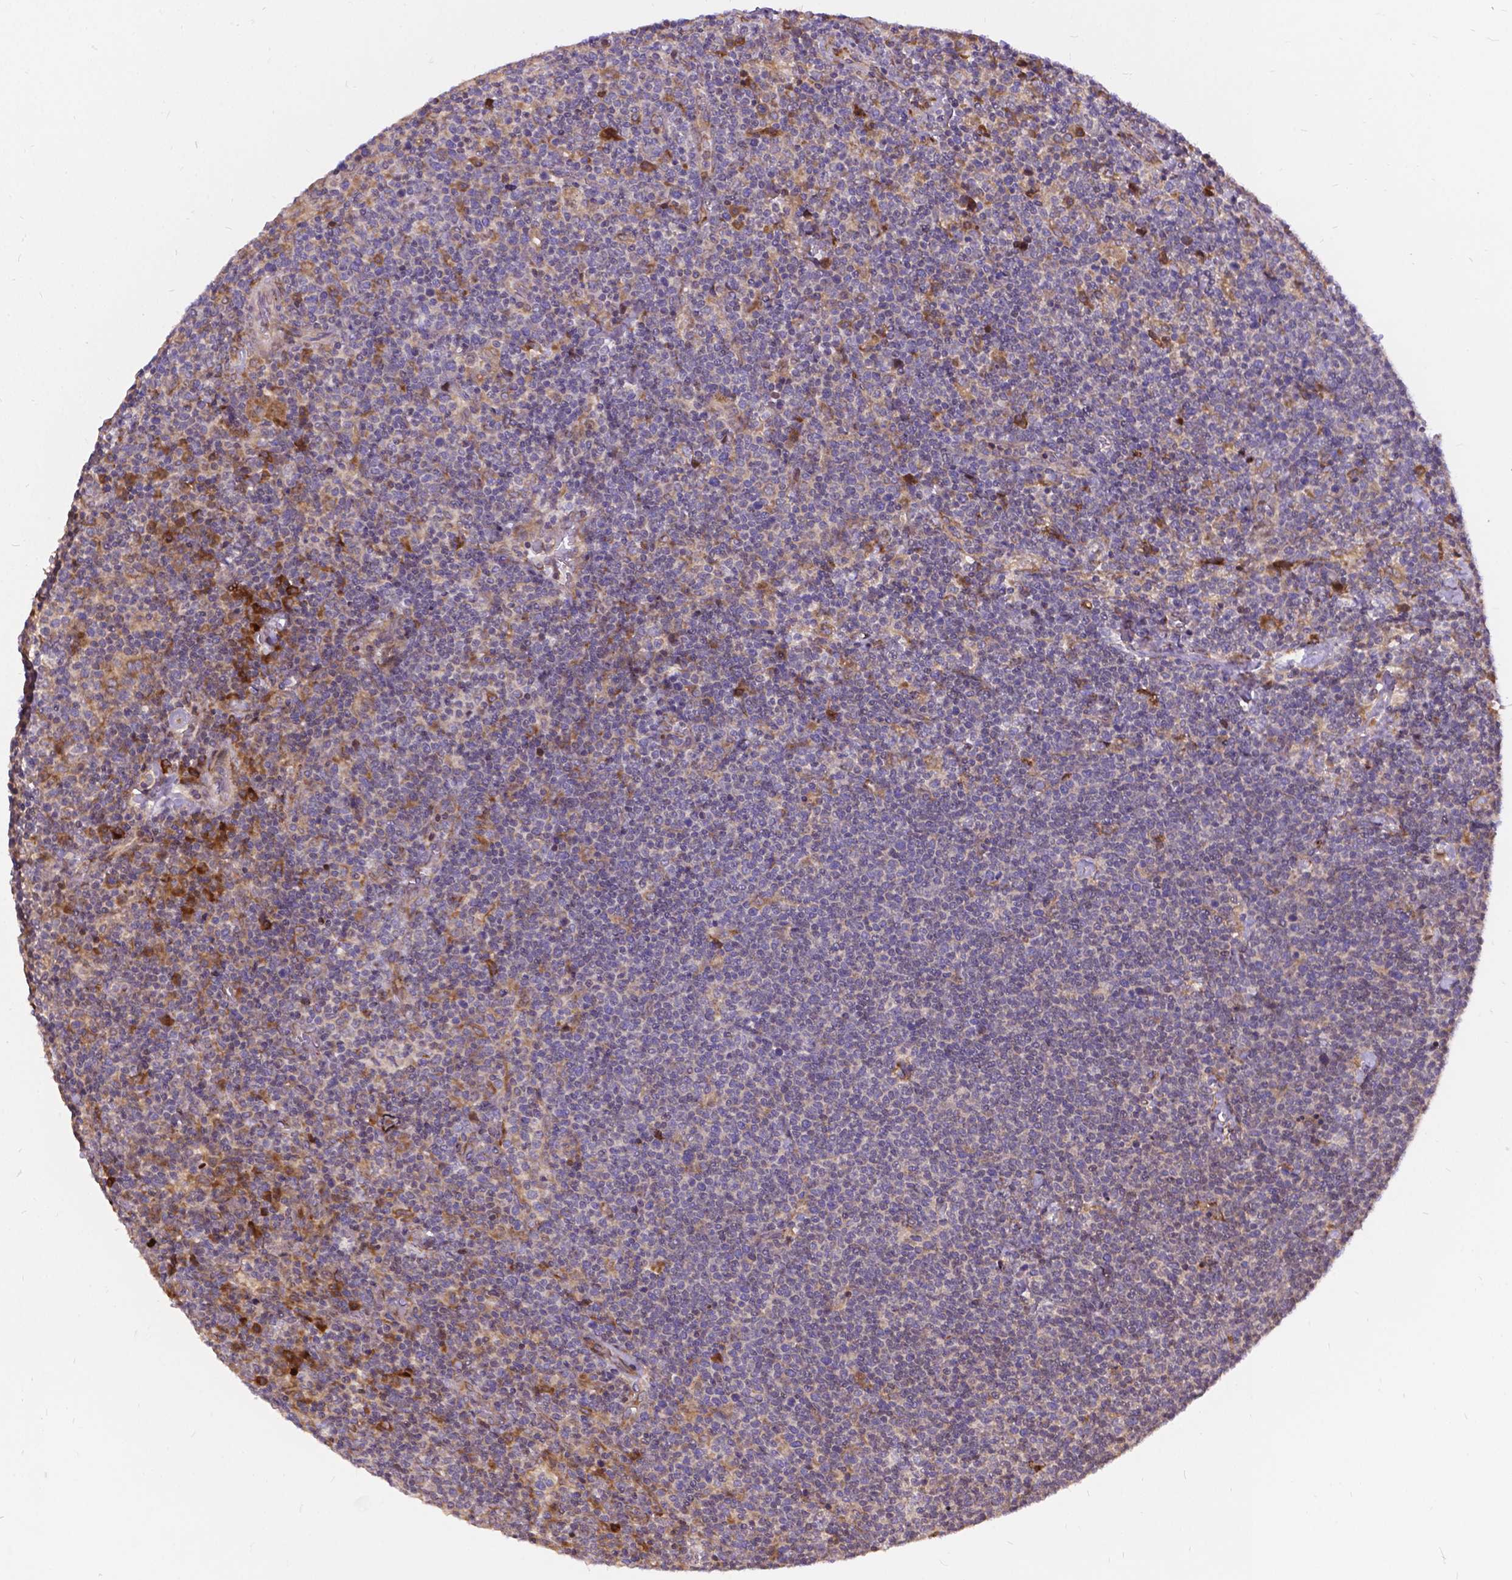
{"staining": {"intensity": "weak", "quantity": "25%-75%", "location": "cytoplasmic/membranous"}, "tissue": "lymphoma", "cell_type": "Tumor cells", "image_type": "cancer", "snomed": [{"axis": "morphology", "description": "Malignant lymphoma, non-Hodgkin's type, High grade"}, {"axis": "topography", "description": "Lymph node"}], "caption": "Protein staining of malignant lymphoma, non-Hodgkin's type (high-grade) tissue shows weak cytoplasmic/membranous expression in about 25%-75% of tumor cells. Nuclei are stained in blue.", "gene": "DENND6A", "patient": {"sex": "male", "age": 61}}